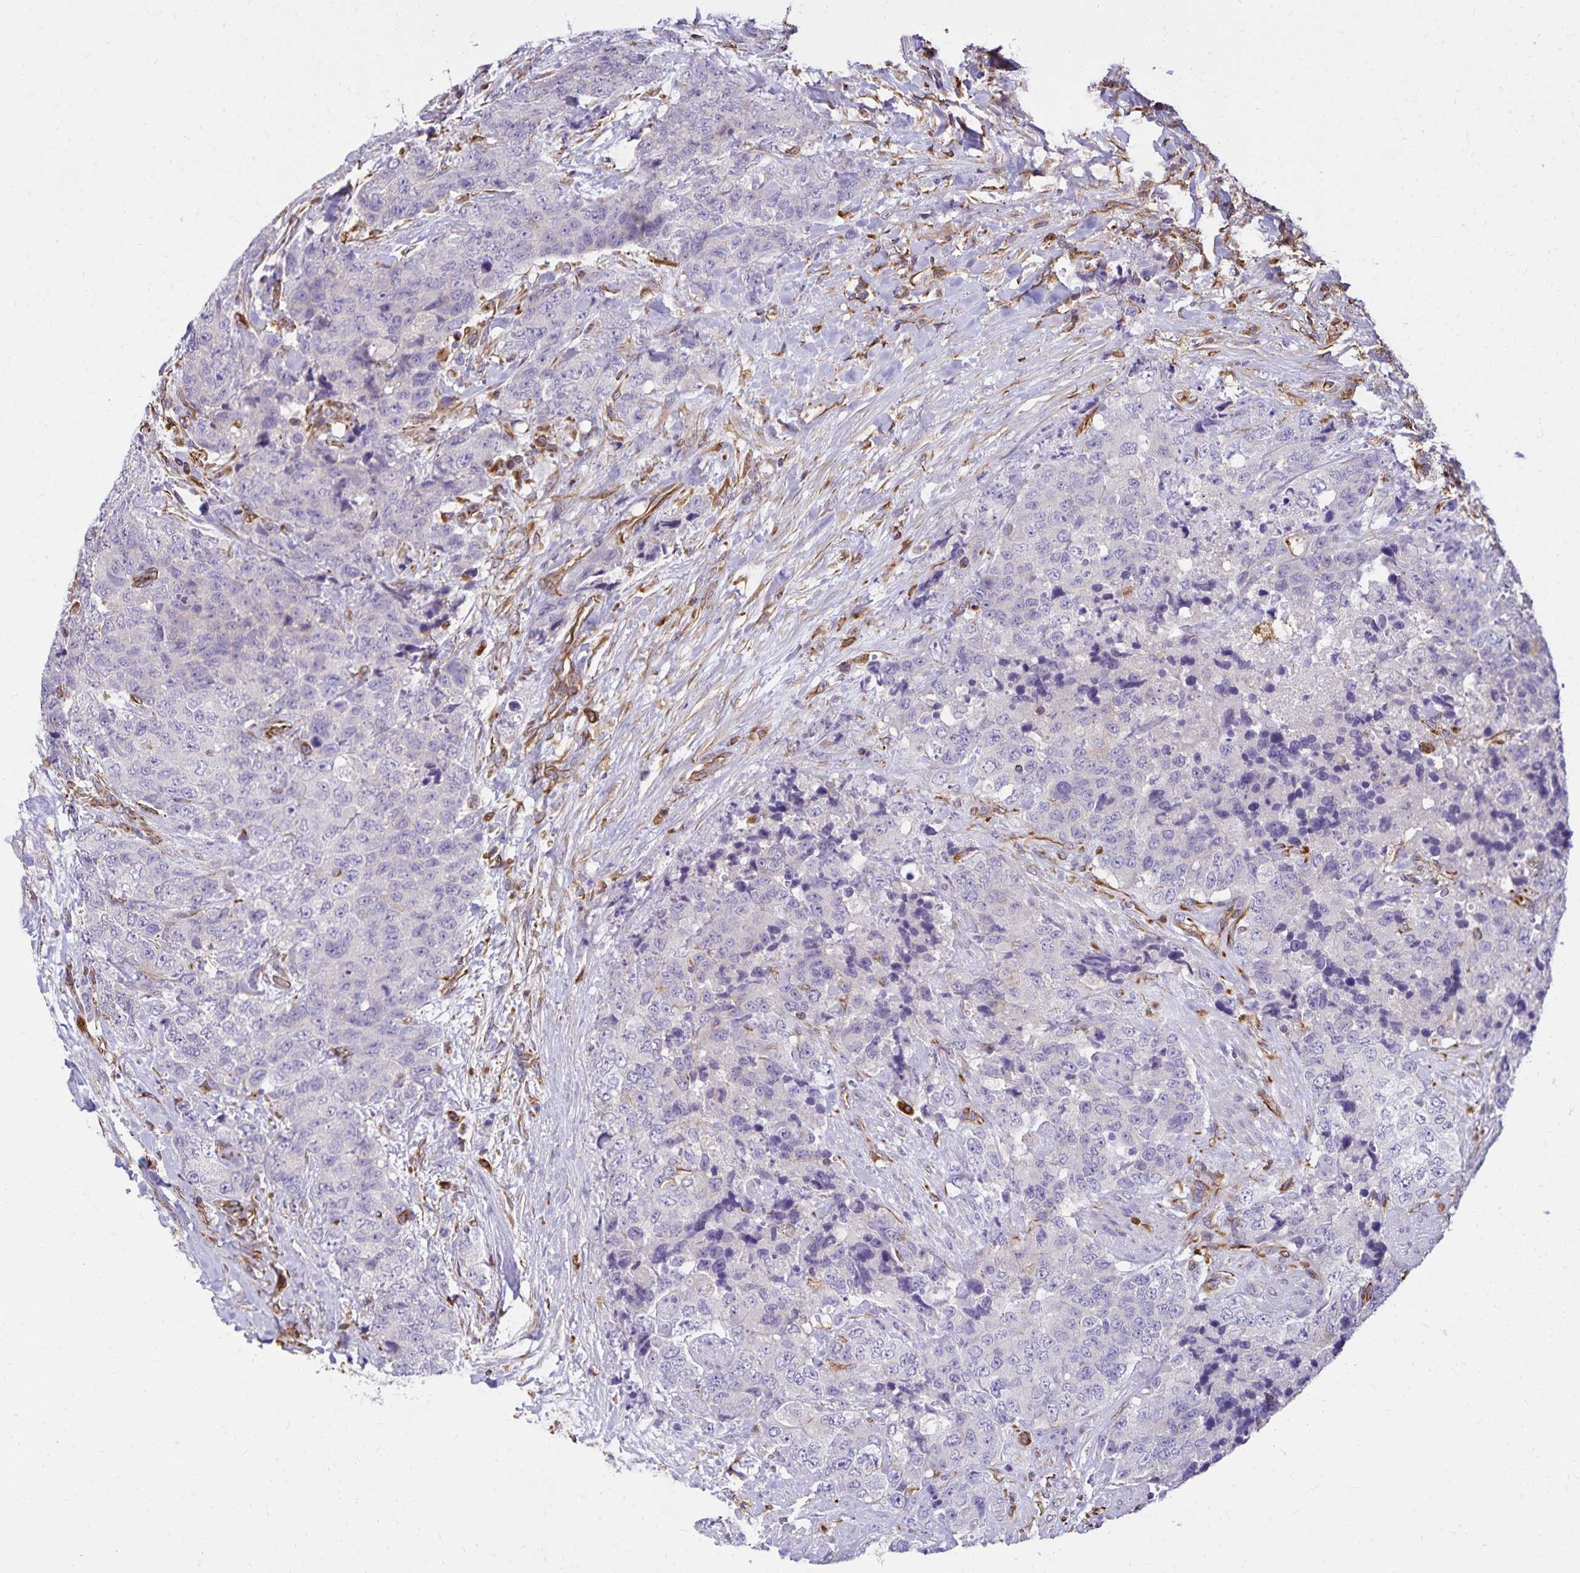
{"staining": {"intensity": "negative", "quantity": "none", "location": "none"}, "tissue": "urothelial cancer", "cell_type": "Tumor cells", "image_type": "cancer", "snomed": [{"axis": "morphology", "description": "Urothelial carcinoma, High grade"}, {"axis": "topography", "description": "Urinary bladder"}], "caption": "Tumor cells show no significant positivity in high-grade urothelial carcinoma.", "gene": "TRPV6", "patient": {"sex": "female", "age": 78}}